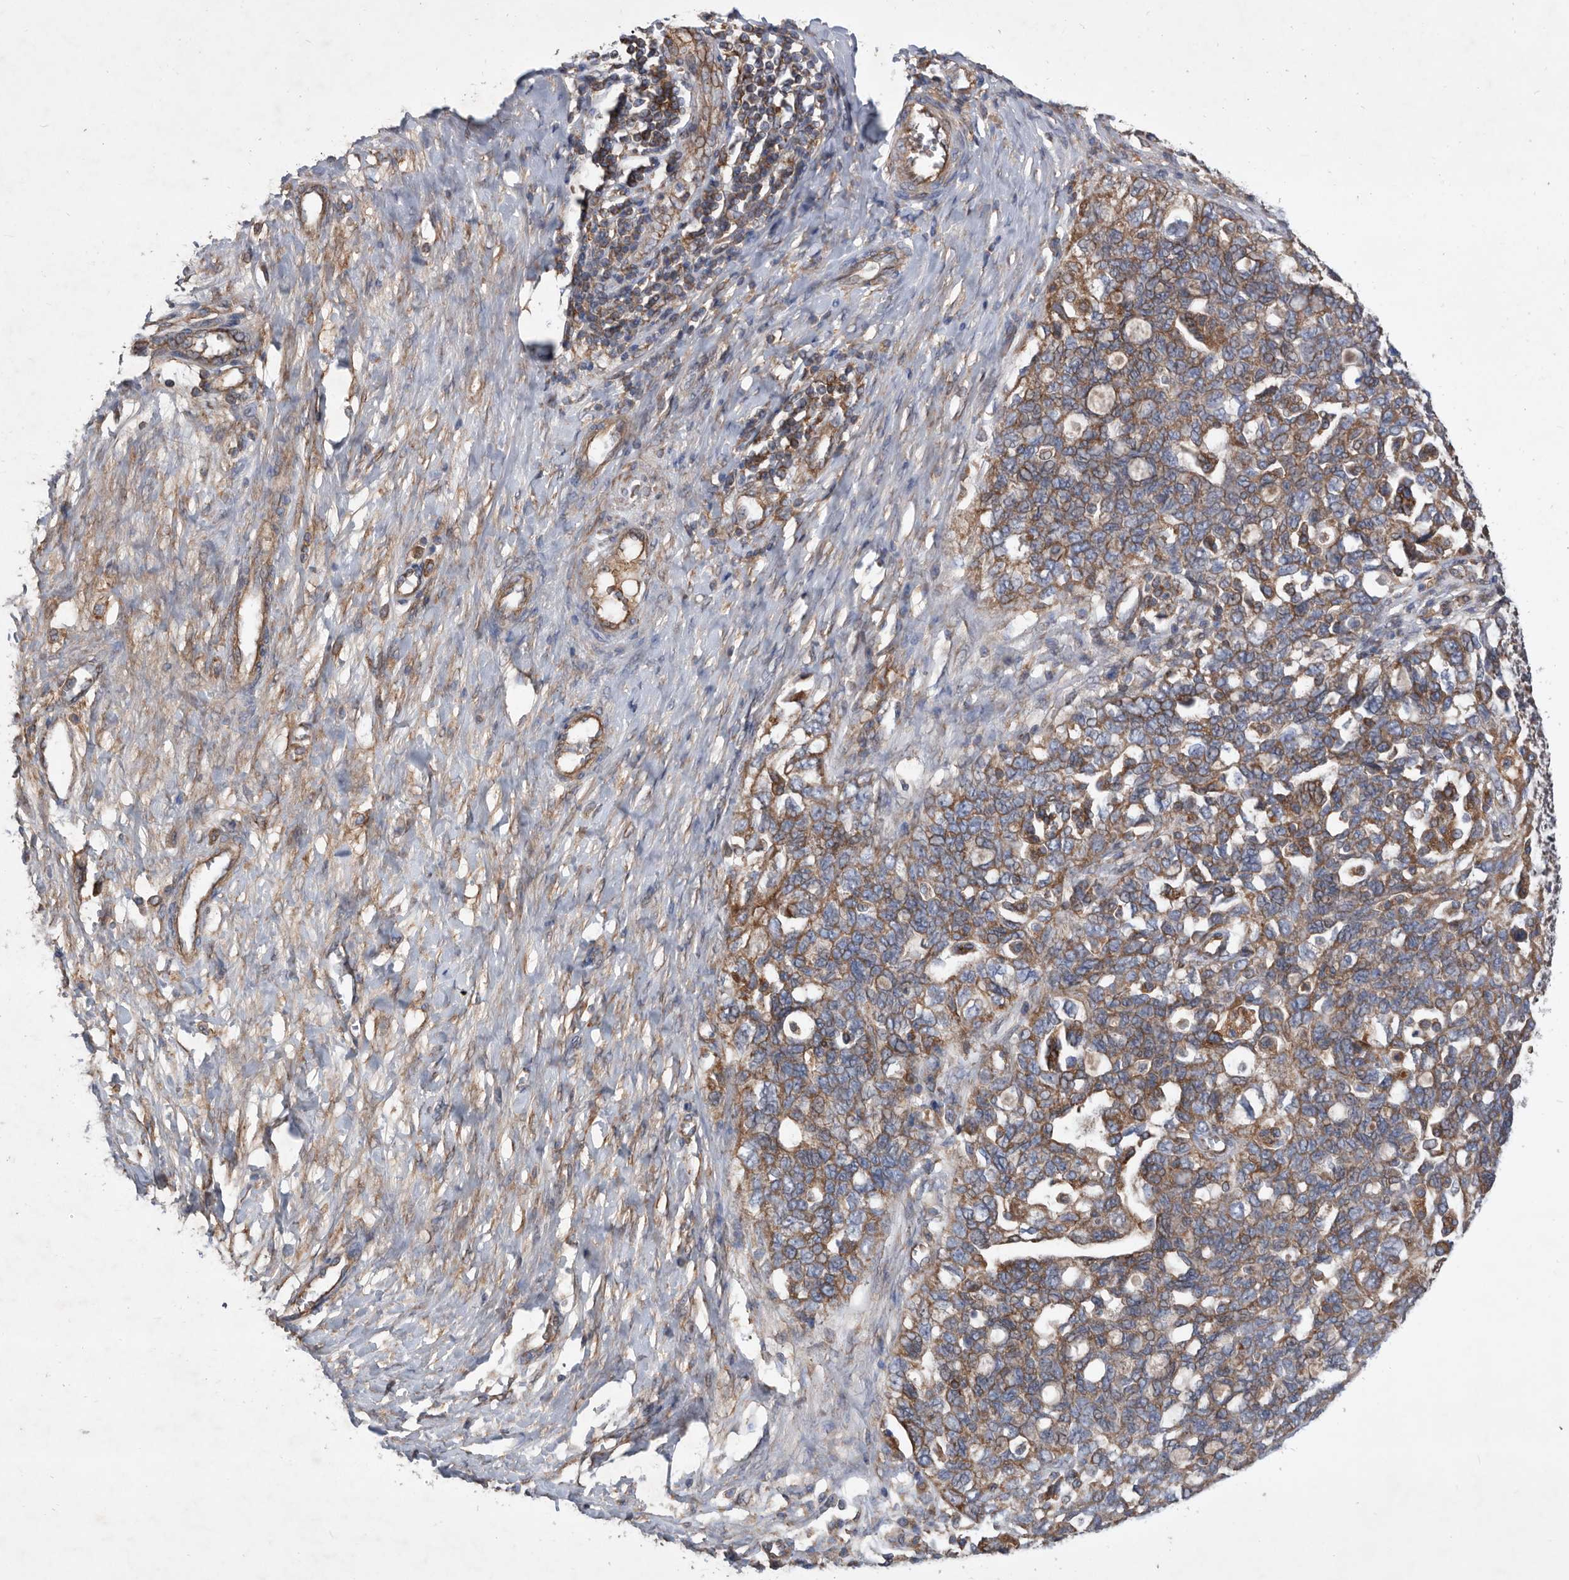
{"staining": {"intensity": "moderate", "quantity": ">75%", "location": "cytoplasmic/membranous"}, "tissue": "ovarian cancer", "cell_type": "Tumor cells", "image_type": "cancer", "snomed": [{"axis": "morphology", "description": "Carcinoma, NOS"}, {"axis": "morphology", "description": "Cystadenocarcinoma, serous, NOS"}, {"axis": "topography", "description": "Ovary"}], "caption": "Brown immunohistochemical staining in human carcinoma (ovarian) displays moderate cytoplasmic/membranous expression in about >75% of tumor cells.", "gene": "ATP13A3", "patient": {"sex": "female", "age": 69}}